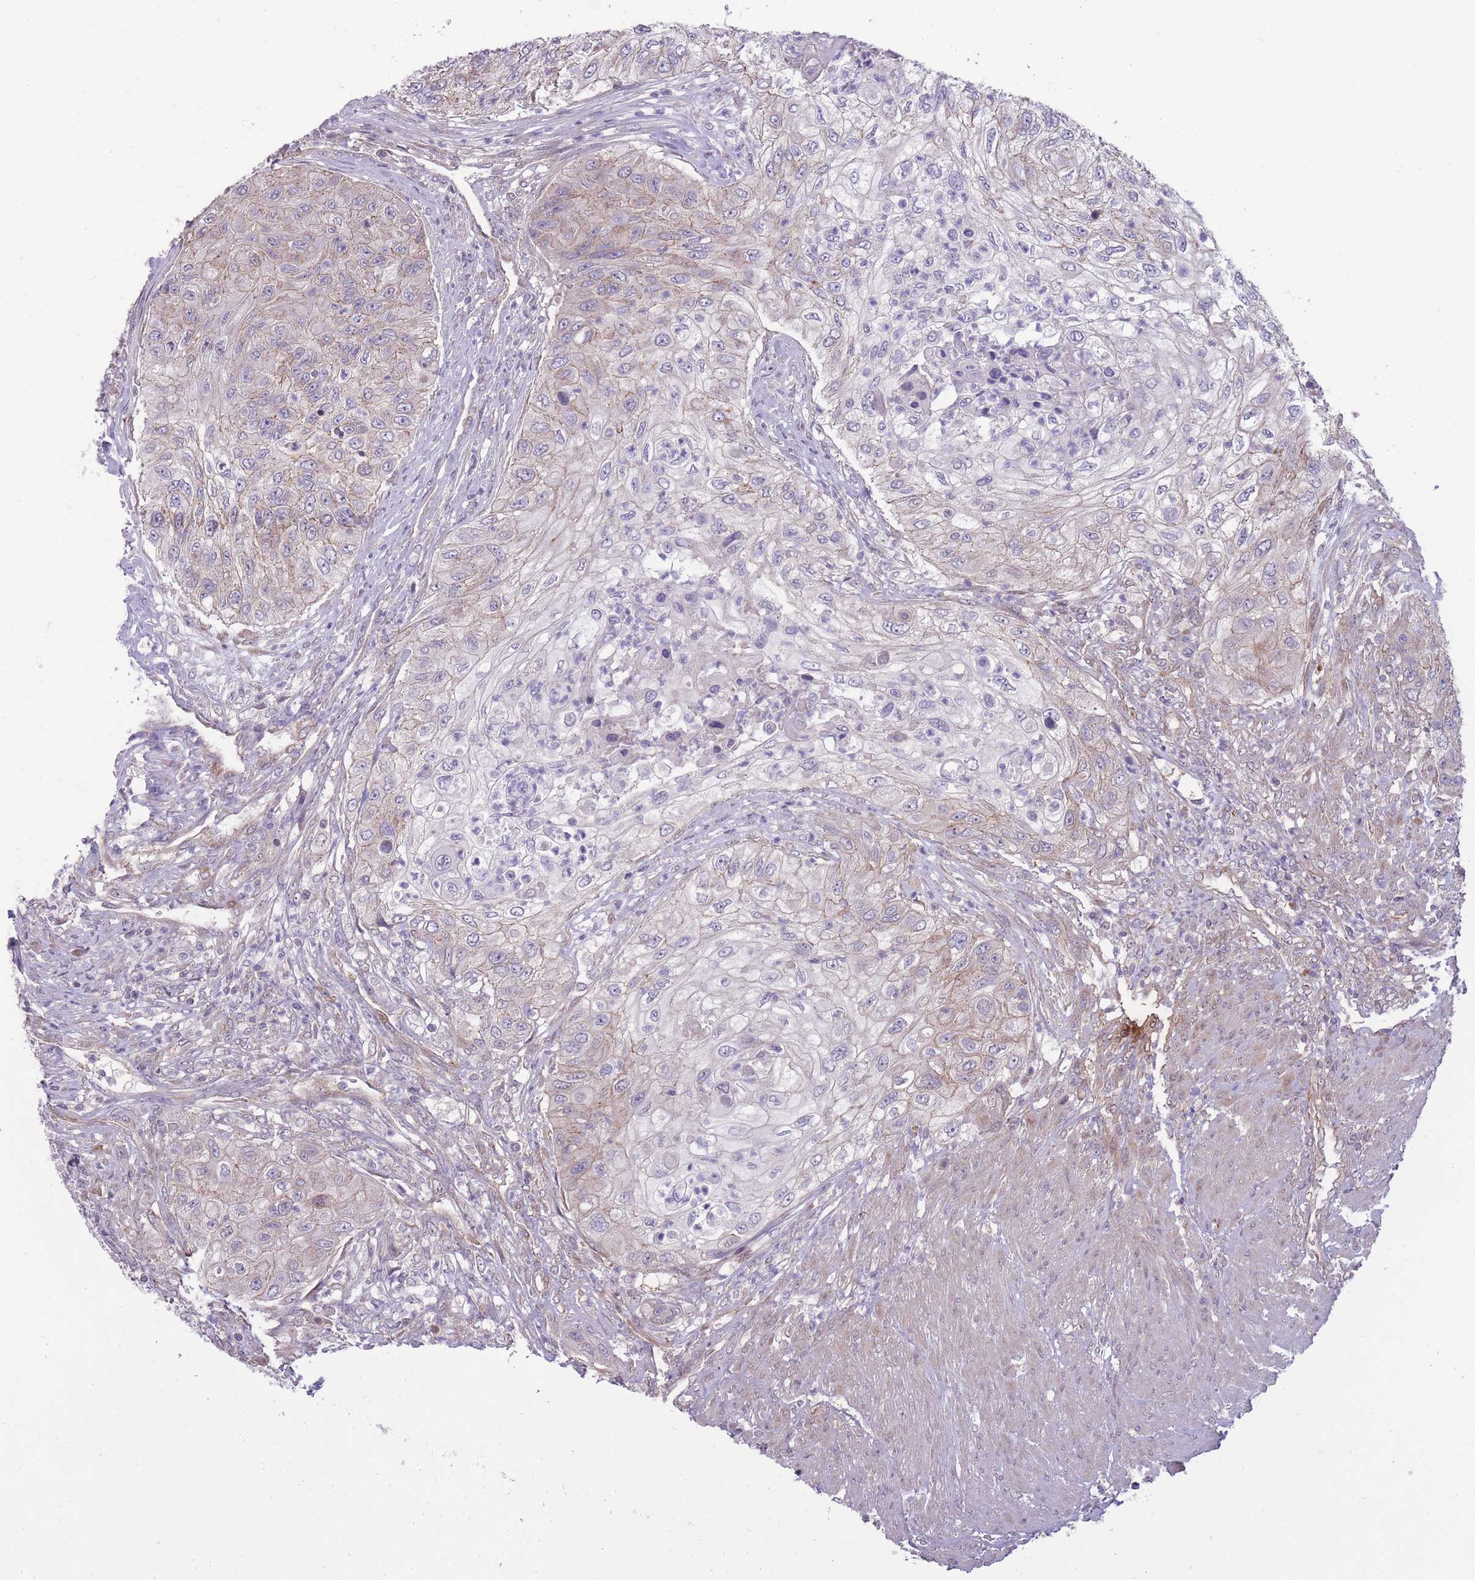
{"staining": {"intensity": "moderate", "quantity": "25%-75%", "location": "cytoplasmic/membranous"}, "tissue": "urothelial cancer", "cell_type": "Tumor cells", "image_type": "cancer", "snomed": [{"axis": "morphology", "description": "Urothelial carcinoma, High grade"}, {"axis": "topography", "description": "Urinary bladder"}], "caption": "This micrograph exhibits urothelial cancer stained with immunohistochemistry to label a protein in brown. The cytoplasmic/membranous of tumor cells show moderate positivity for the protein. Nuclei are counter-stained blue.", "gene": "RIC8A", "patient": {"sex": "female", "age": 60}}